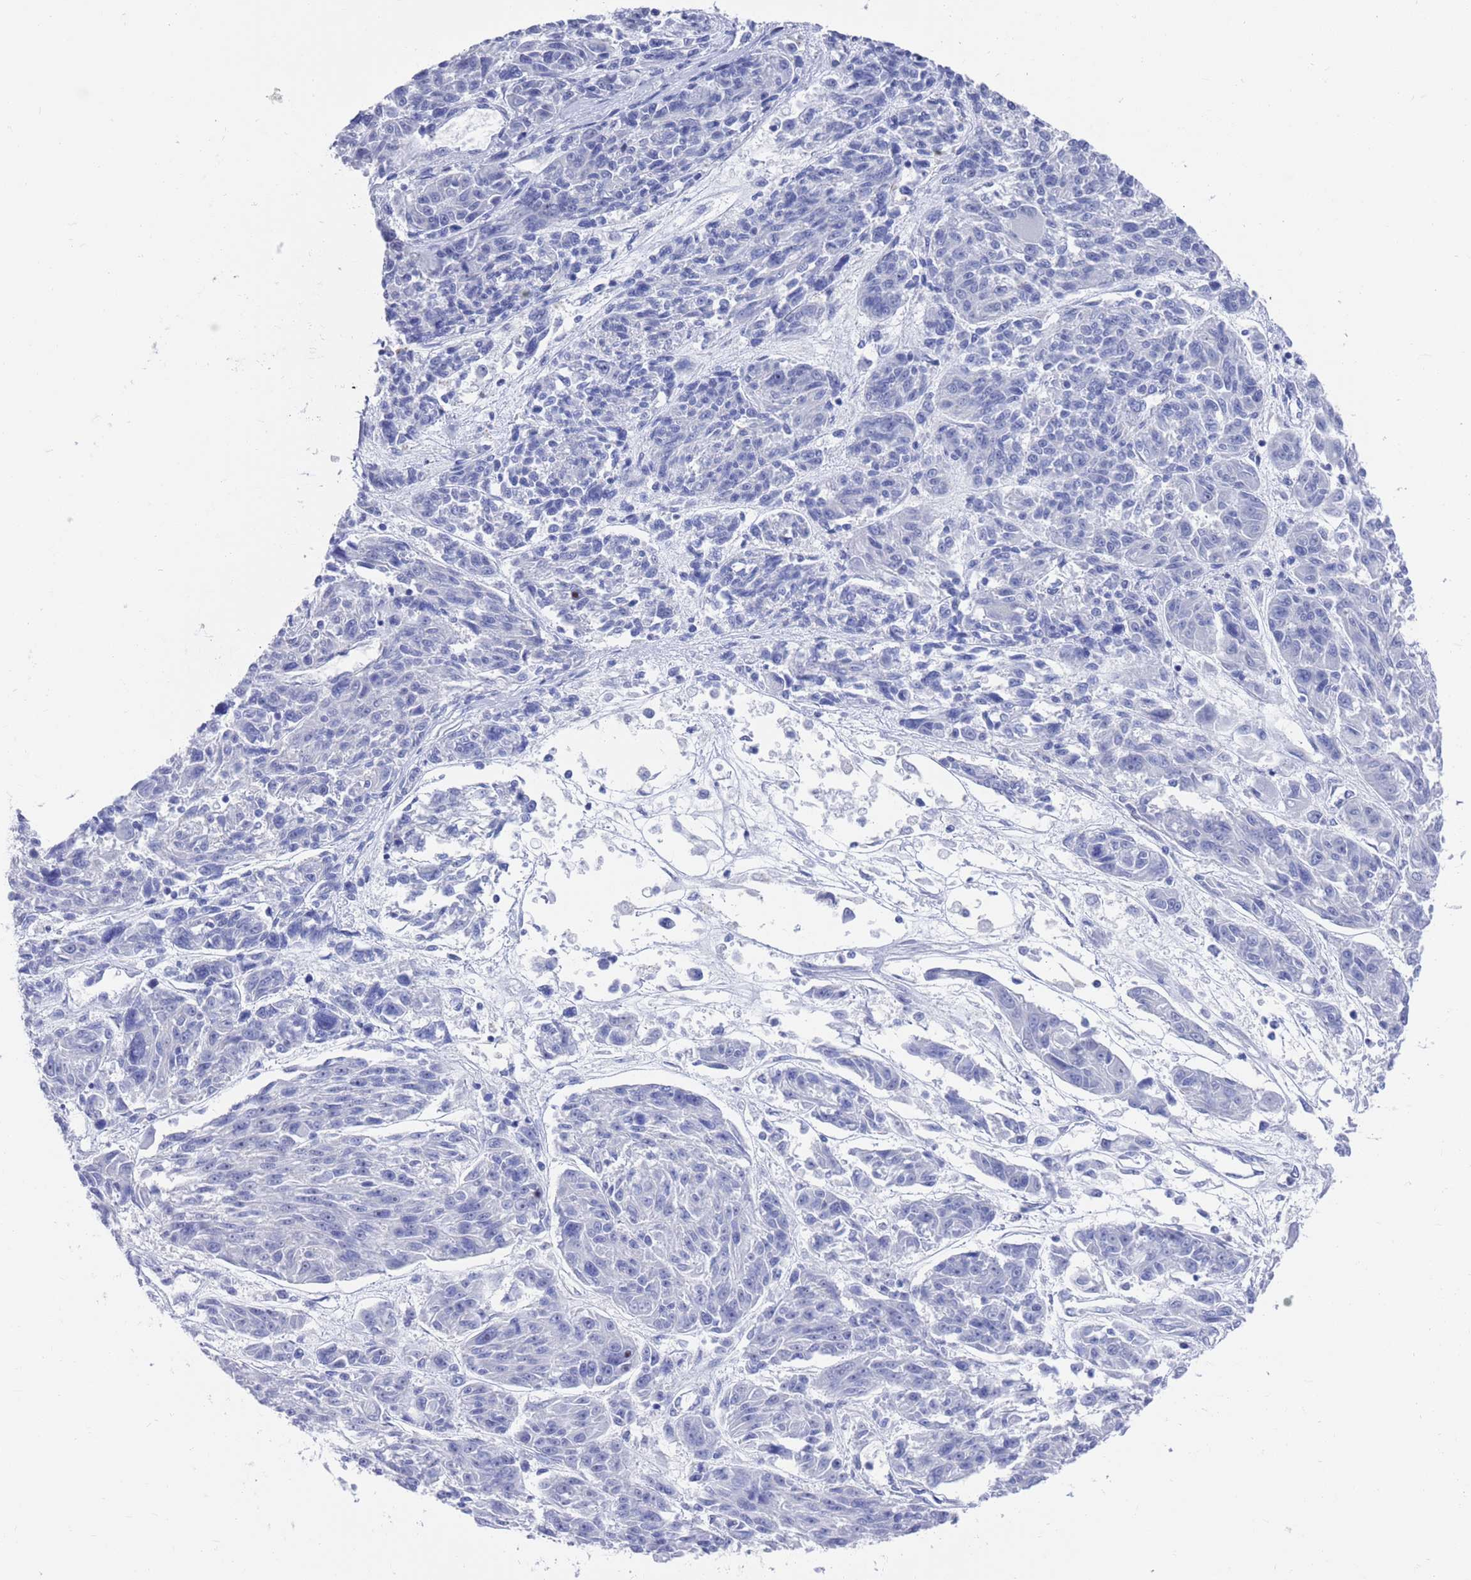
{"staining": {"intensity": "negative", "quantity": "none", "location": "none"}, "tissue": "melanoma", "cell_type": "Tumor cells", "image_type": "cancer", "snomed": [{"axis": "morphology", "description": "Malignant melanoma, NOS"}, {"axis": "topography", "description": "Skin"}], "caption": "High power microscopy micrograph of an IHC micrograph of malignant melanoma, revealing no significant staining in tumor cells.", "gene": "MTMR2", "patient": {"sex": "male", "age": 53}}